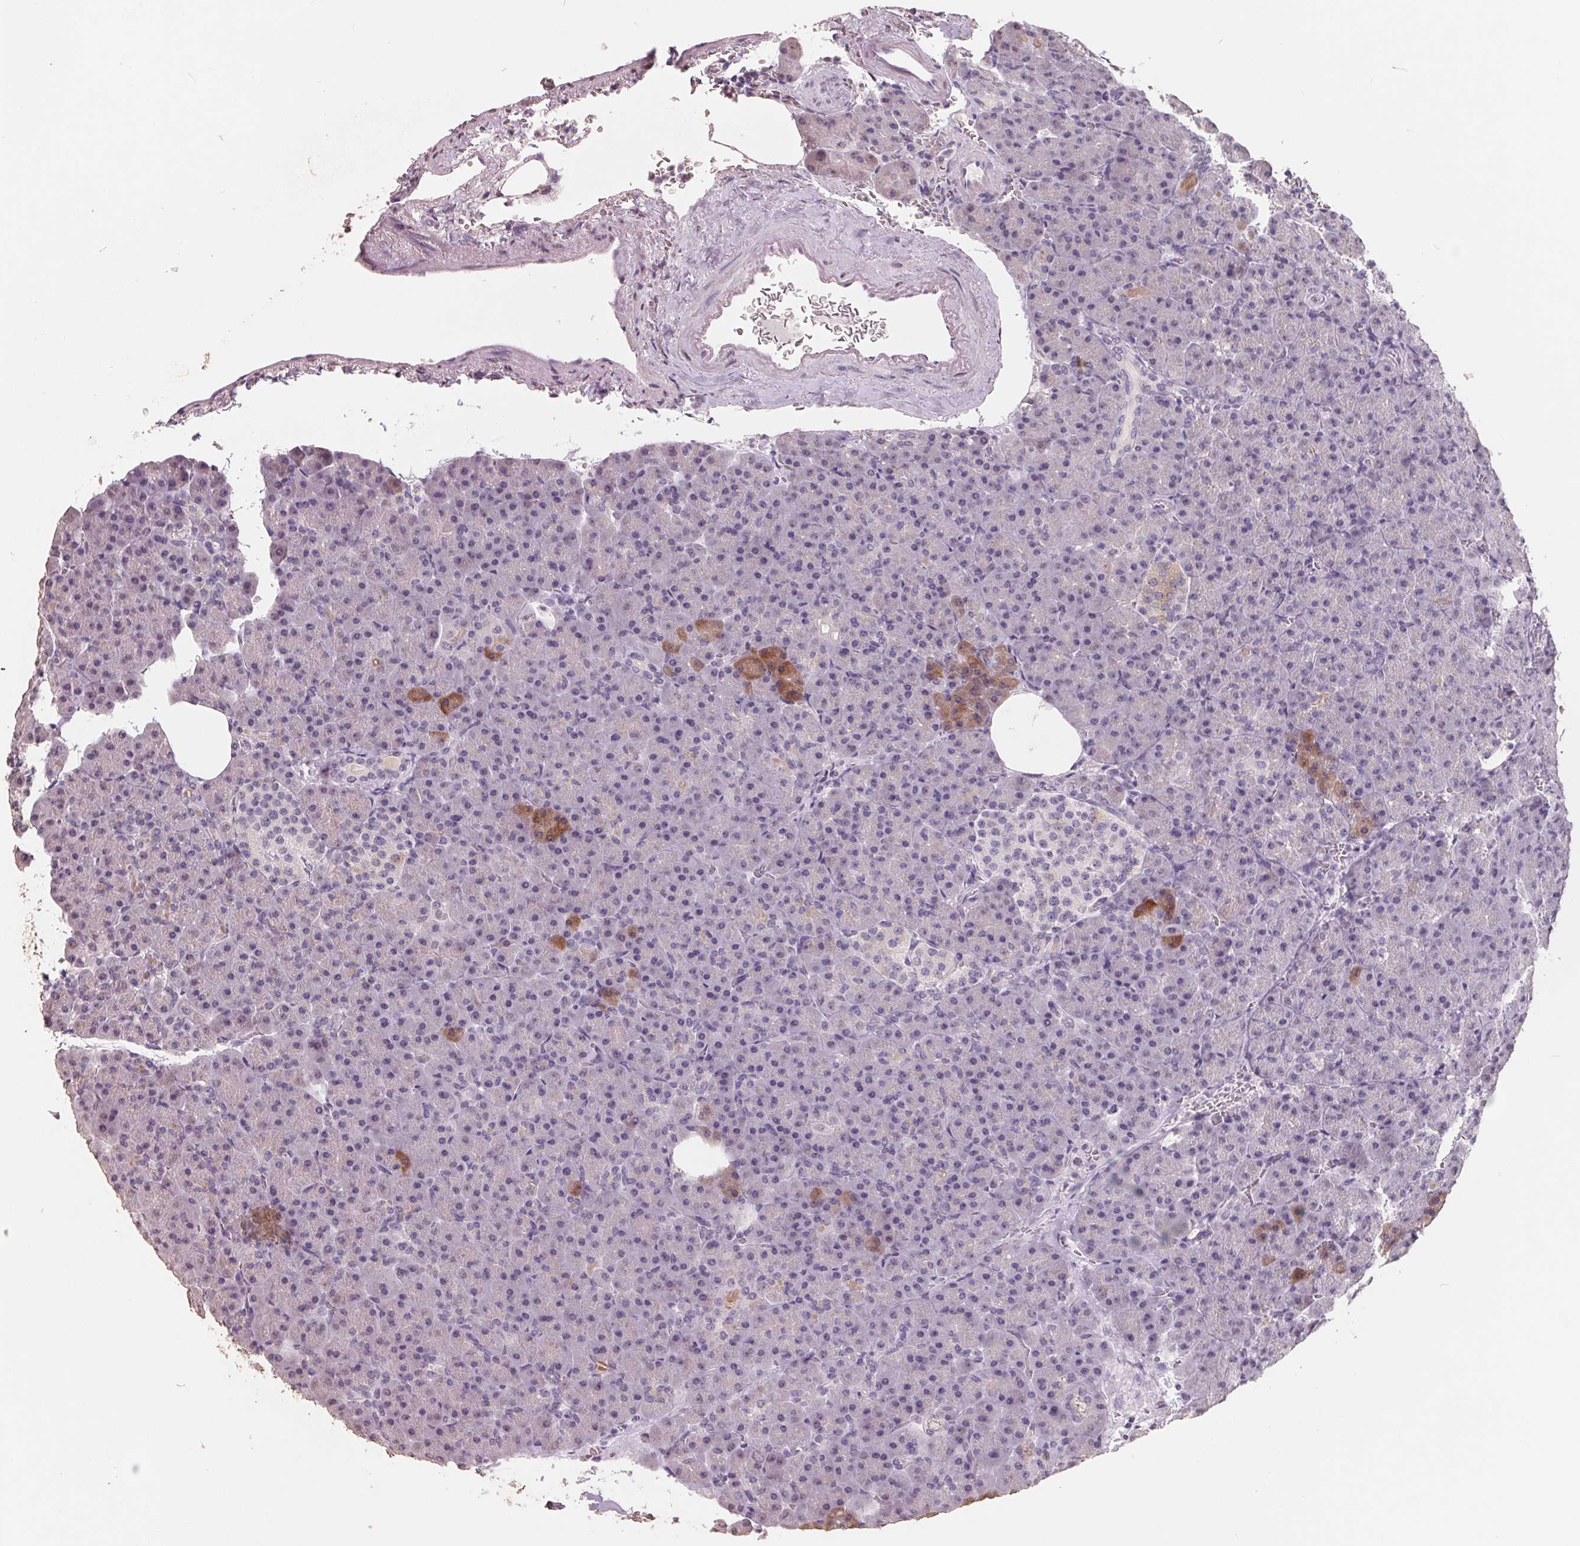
{"staining": {"intensity": "moderate", "quantity": "<25%", "location": "cytoplasmic/membranous"}, "tissue": "pancreas", "cell_type": "Exocrine glandular cells", "image_type": "normal", "snomed": [{"axis": "morphology", "description": "Normal tissue, NOS"}, {"axis": "topography", "description": "Pancreas"}], "caption": "Immunohistochemistry (DAB) staining of unremarkable pancreas exhibits moderate cytoplasmic/membranous protein staining in approximately <25% of exocrine glandular cells.", "gene": "FTCD", "patient": {"sex": "female", "age": 74}}